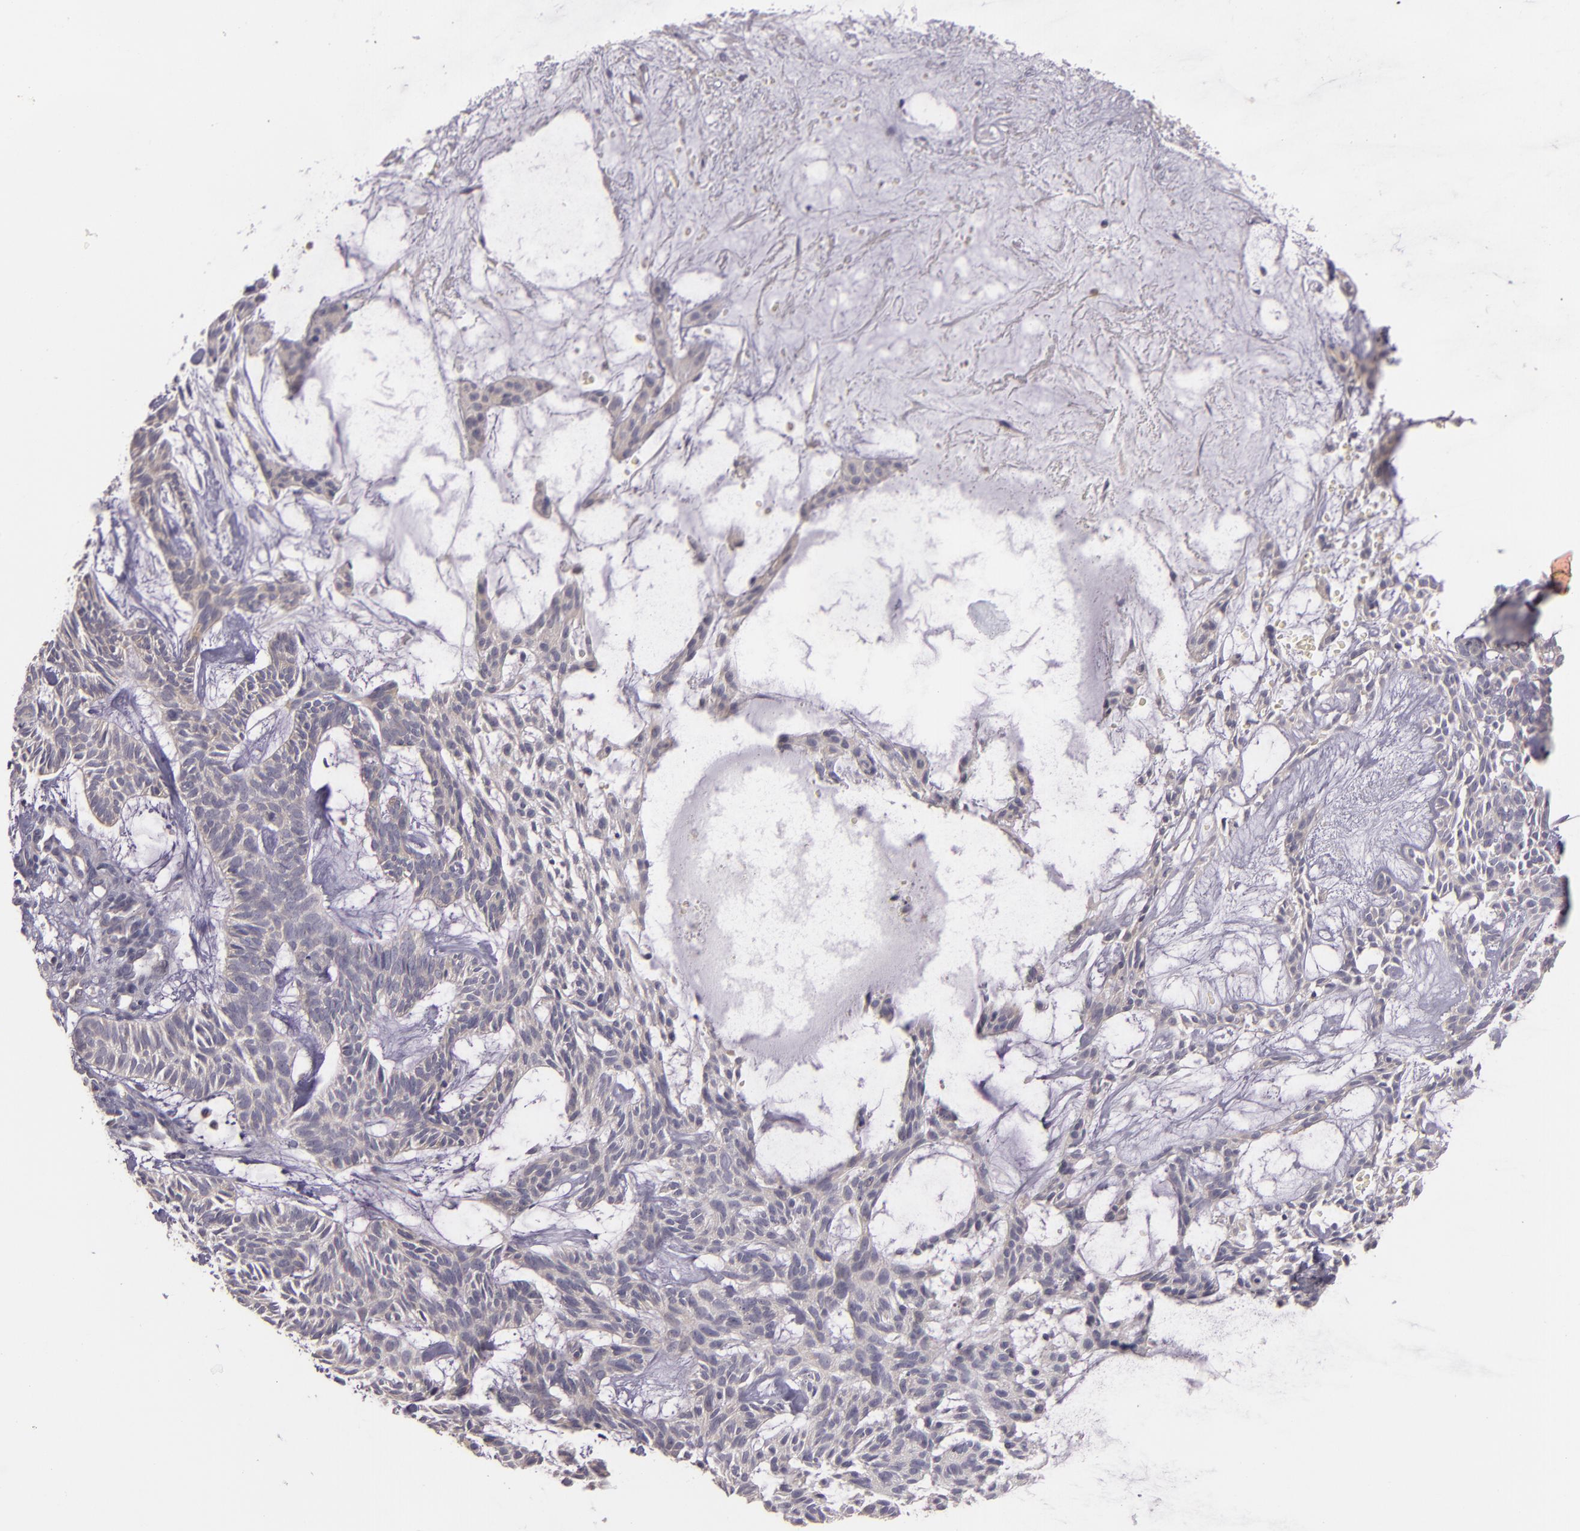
{"staining": {"intensity": "negative", "quantity": "none", "location": "none"}, "tissue": "skin cancer", "cell_type": "Tumor cells", "image_type": "cancer", "snomed": [{"axis": "morphology", "description": "Basal cell carcinoma"}, {"axis": "topography", "description": "Skin"}], "caption": "Immunohistochemistry histopathology image of skin cancer stained for a protein (brown), which displays no expression in tumor cells. (Stains: DAB IHC with hematoxylin counter stain, Microscopy: brightfield microscopy at high magnification).", "gene": "RALGAPA1", "patient": {"sex": "male", "age": 75}}